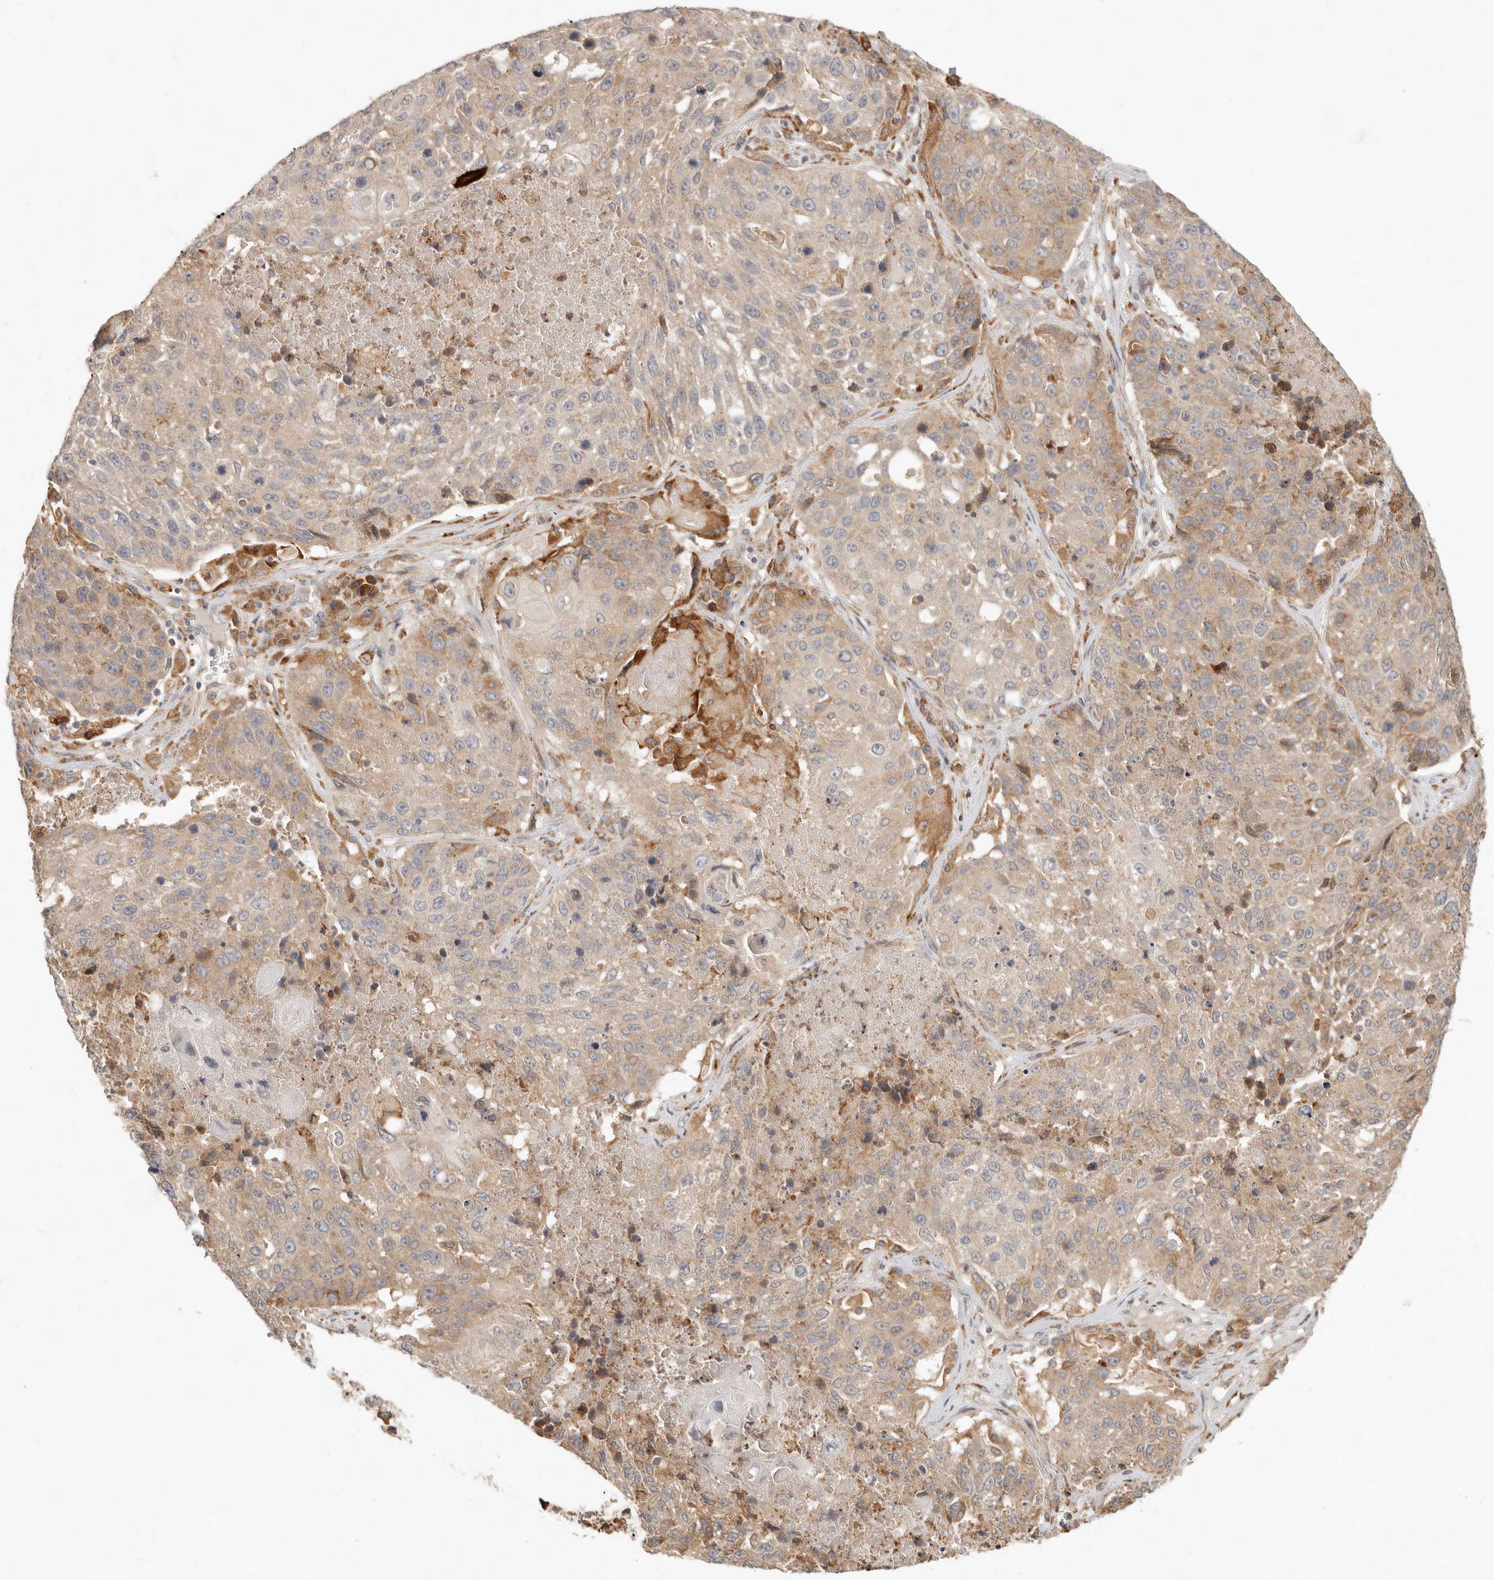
{"staining": {"intensity": "moderate", "quantity": ">75%", "location": "cytoplasmic/membranous"}, "tissue": "lung cancer", "cell_type": "Tumor cells", "image_type": "cancer", "snomed": [{"axis": "morphology", "description": "Squamous cell carcinoma, NOS"}, {"axis": "topography", "description": "Lung"}], "caption": "Human lung cancer stained with a protein marker exhibits moderate staining in tumor cells.", "gene": "ARHGEF10L", "patient": {"sex": "male", "age": 61}}